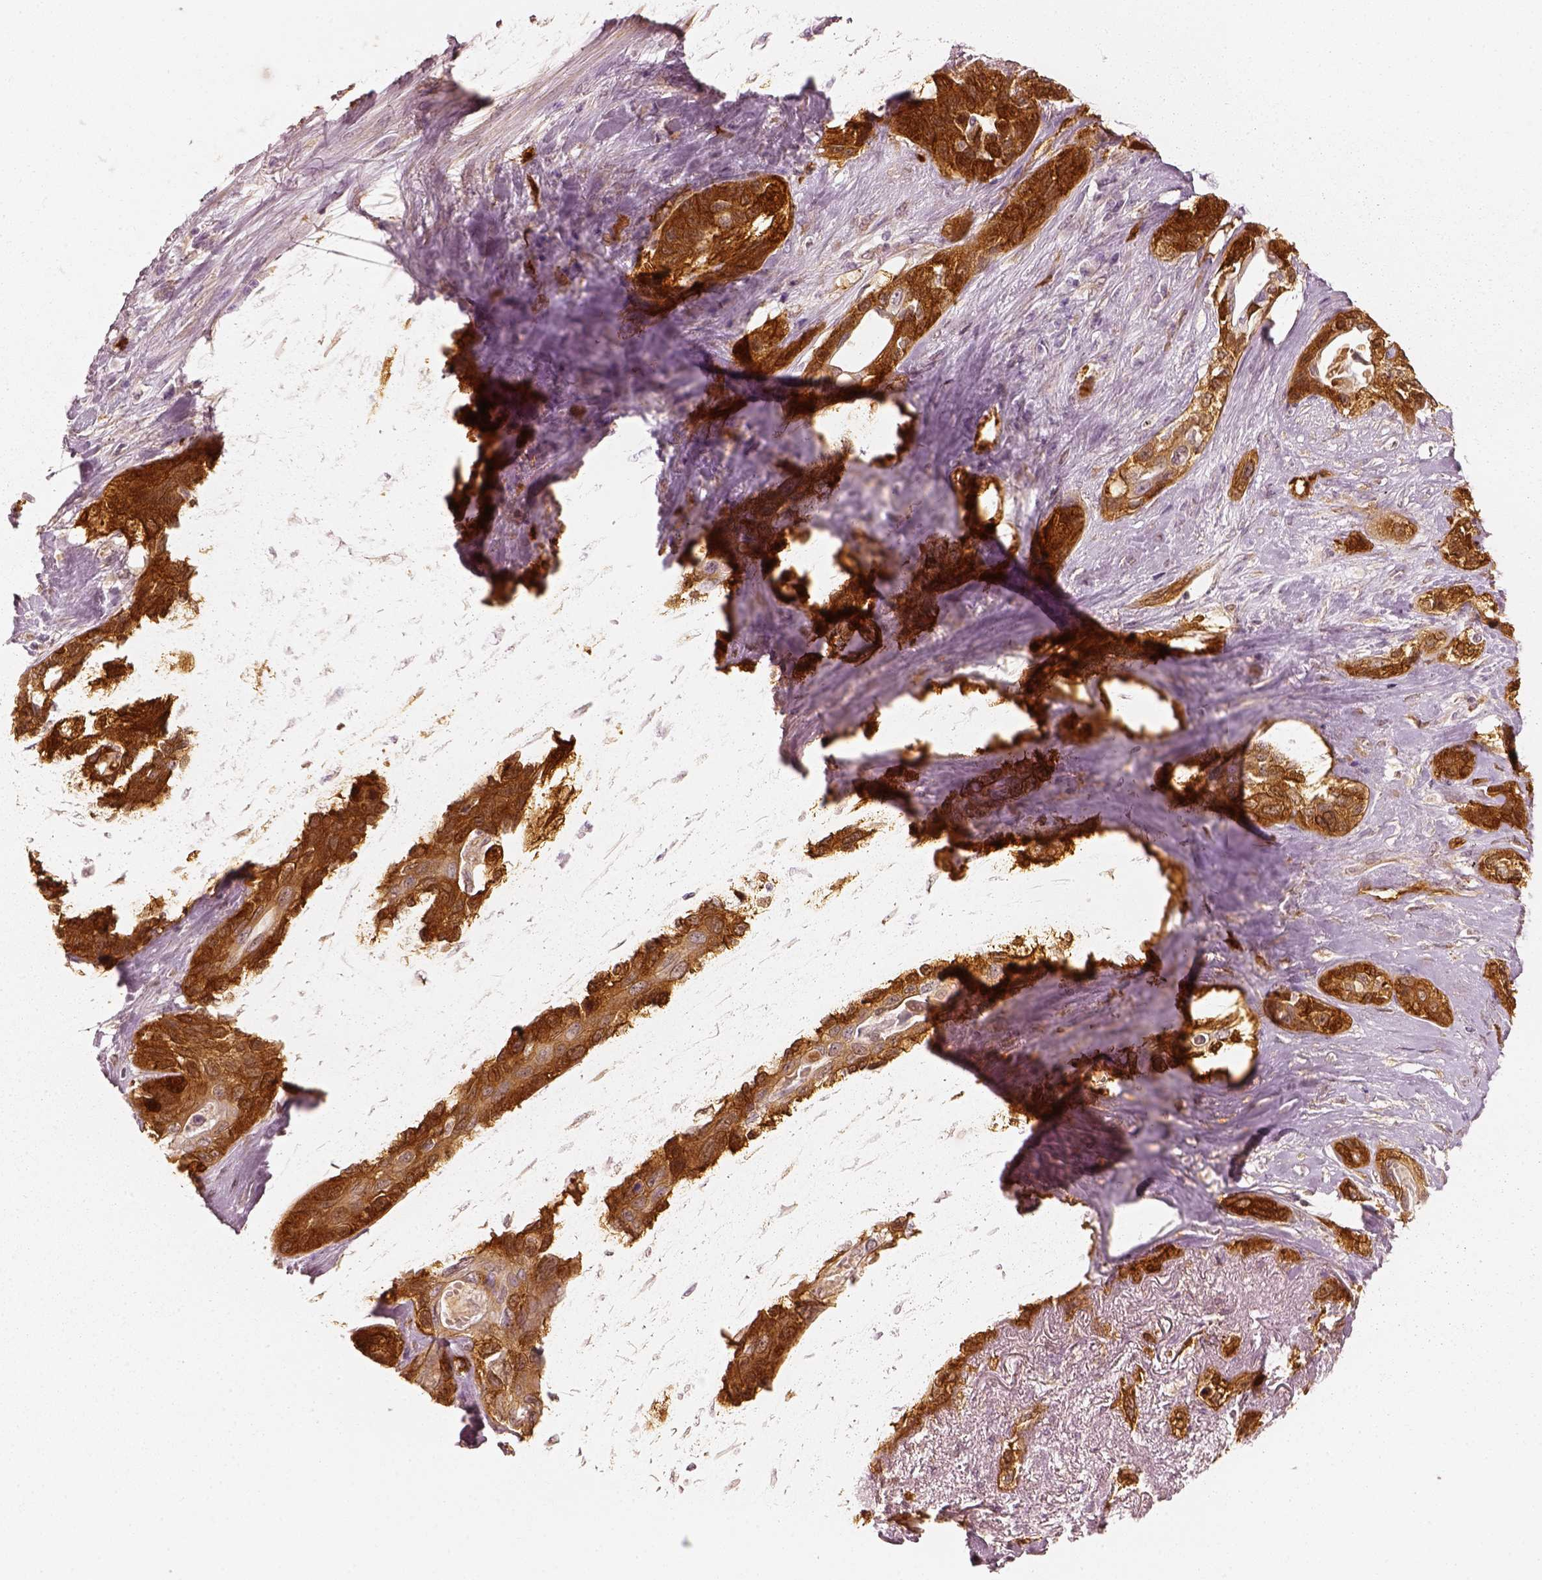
{"staining": {"intensity": "strong", "quantity": ">75%", "location": "cytoplasmic/membranous"}, "tissue": "lung cancer", "cell_type": "Tumor cells", "image_type": "cancer", "snomed": [{"axis": "morphology", "description": "Squamous cell carcinoma, NOS"}, {"axis": "topography", "description": "Lung"}], "caption": "This is a micrograph of immunohistochemistry staining of lung squamous cell carcinoma, which shows strong expression in the cytoplasmic/membranous of tumor cells.", "gene": "FSCN1", "patient": {"sex": "female", "age": 70}}